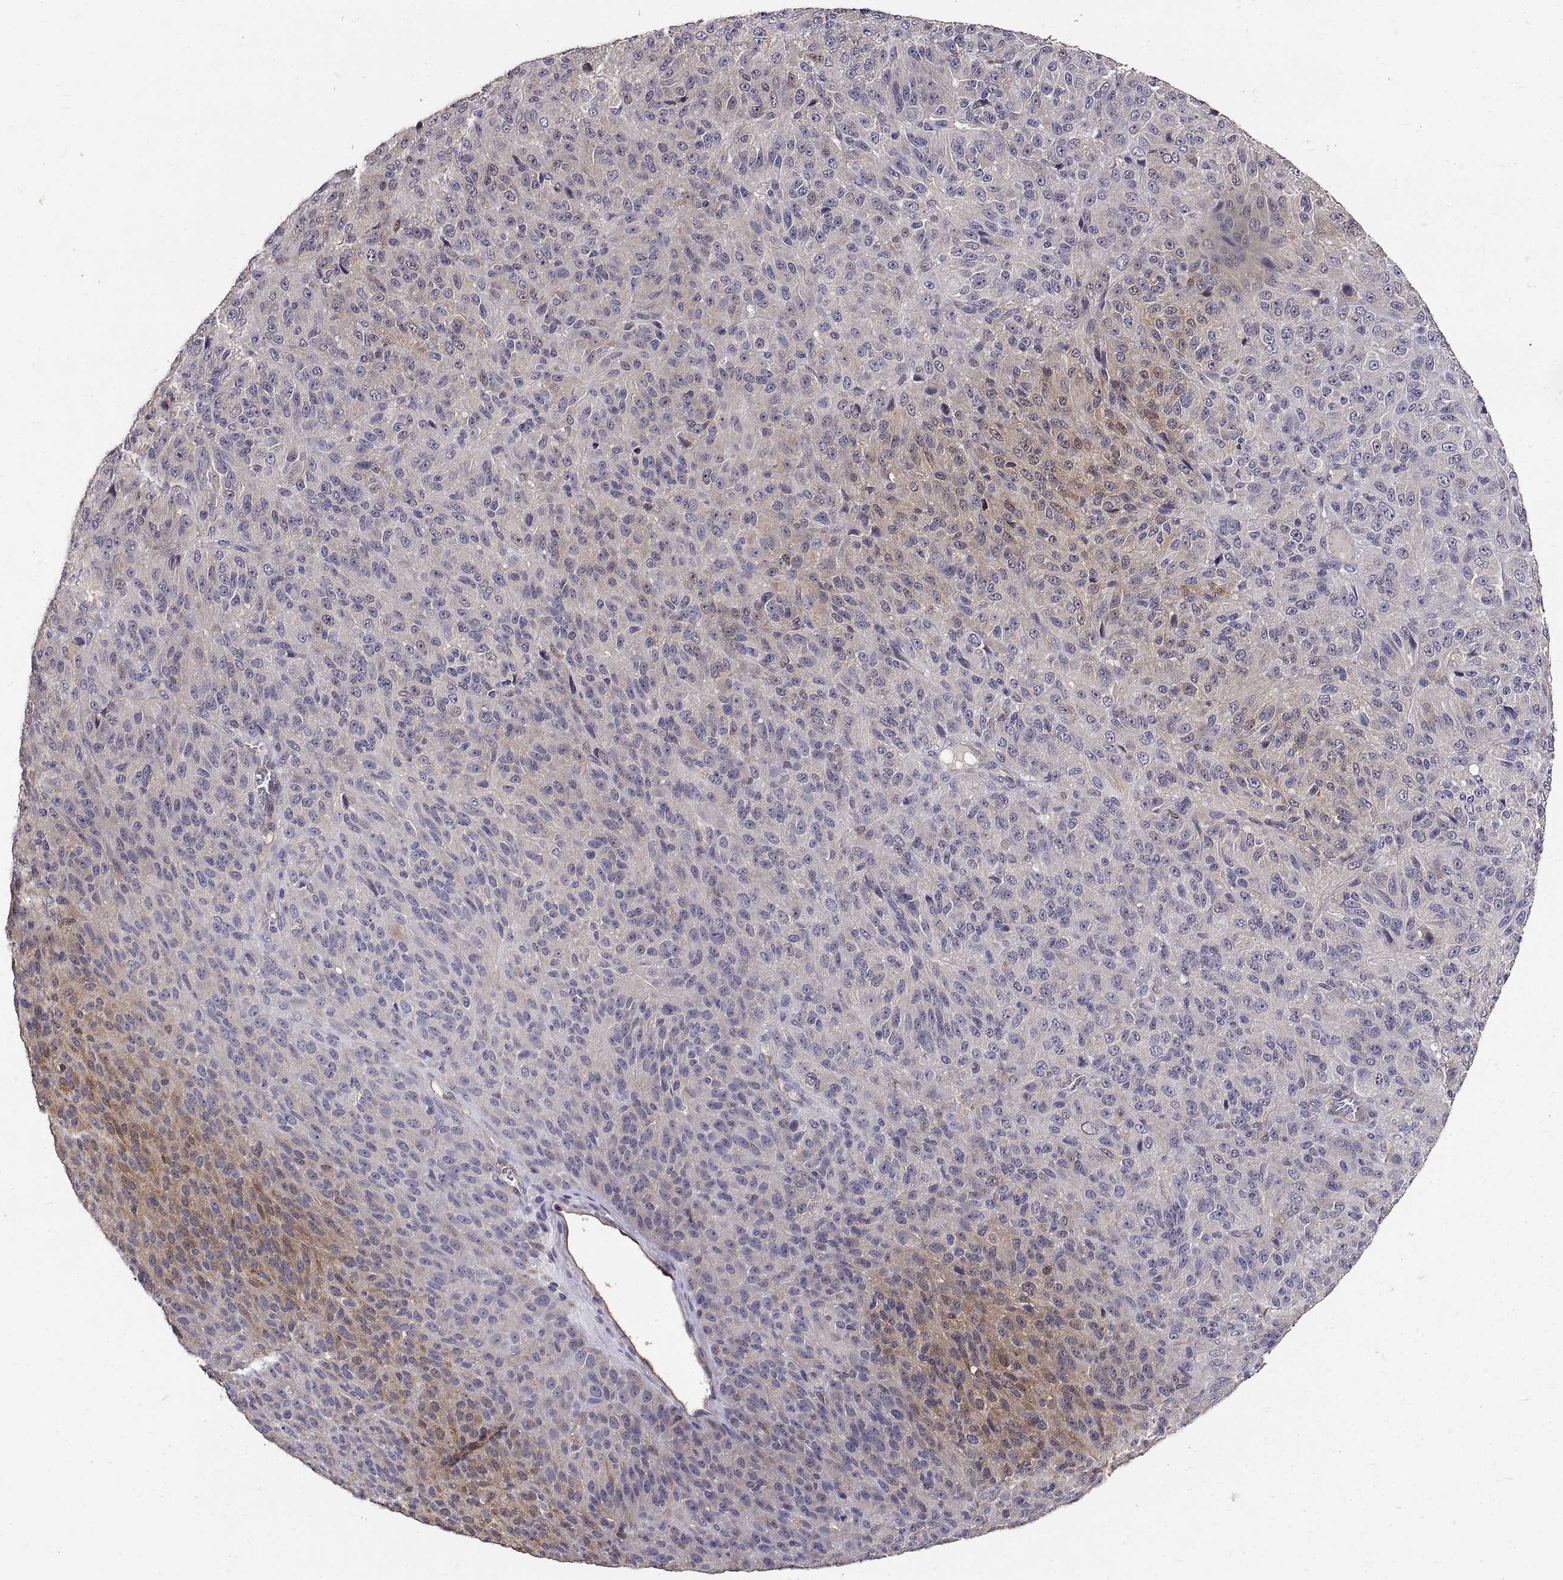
{"staining": {"intensity": "weak", "quantity": "<25%", "location": "cytoplasmic/membranous"}, "tissue": "melanoma", "cell_type": "Tumor cells", "image_type": "cancer", "snomed": [{"axis": "morphology", "description": "Malignant melanoma, Metastatic site"}, {"axis": "topography", "description": "Brain"}], "caption": "Histopathology image shows no significant protein staining in tumor cells of melanoma.", "gene": "PEA15", "patient": {"sex": "female", "age": 56}}